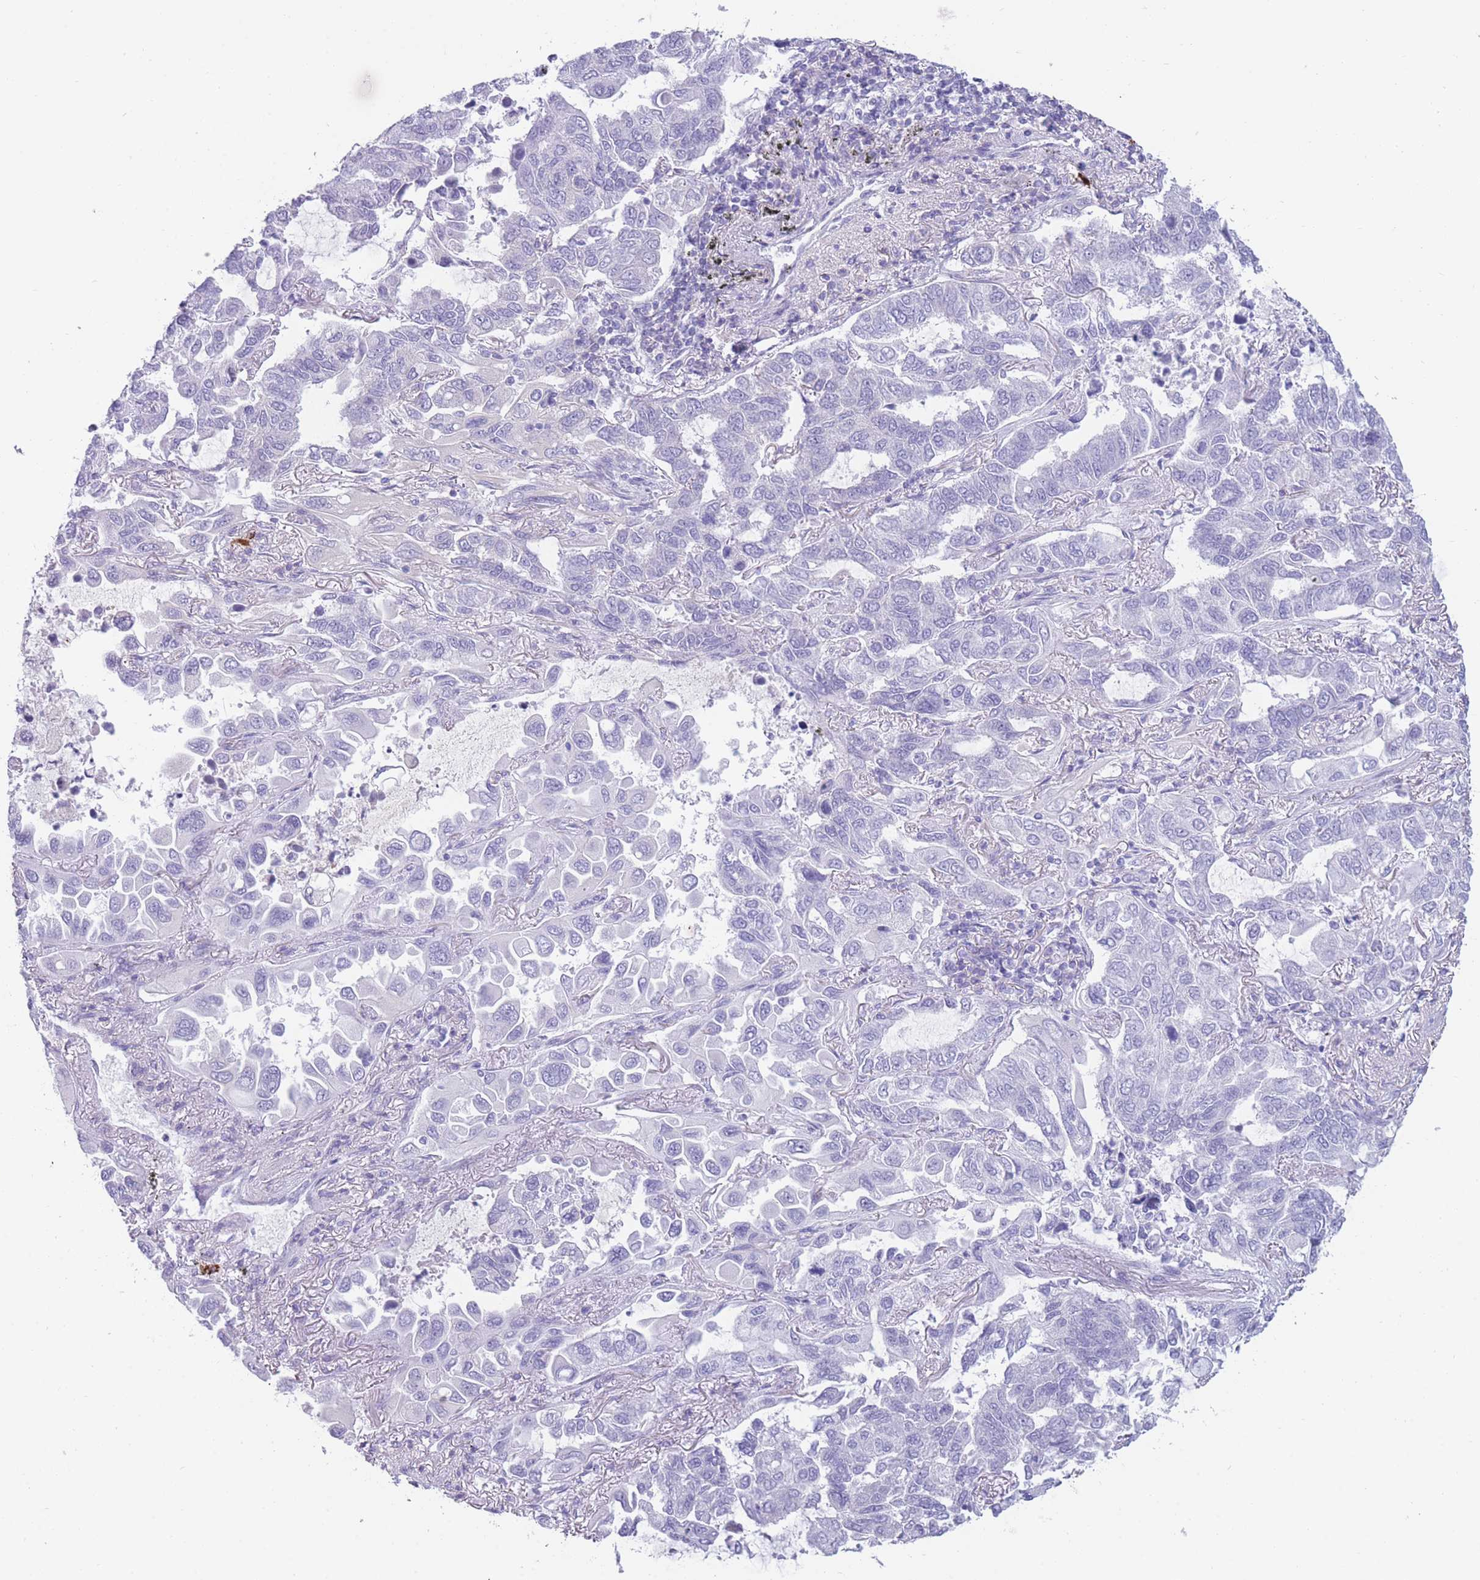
{"staining": {"intensity": "negative", "quantity": "none", "location": "none"}, "tissue": "lung cancer", "cell_type": "Tumor cells", "image_type": "cancer", "snomed": [{"axis": "morphology", "description": "Adenocarcinoma, NOS"}, {"axis": "topography", "description": "Lung"}], "caption": "The immunohistochemistry (IHC) histopathology image has no significant staining in tumor cells of lung cancer (adenocarcinoma) tissue.", "gene": "TNFSF11", "patient": {"sex": "male", "age": 64}}